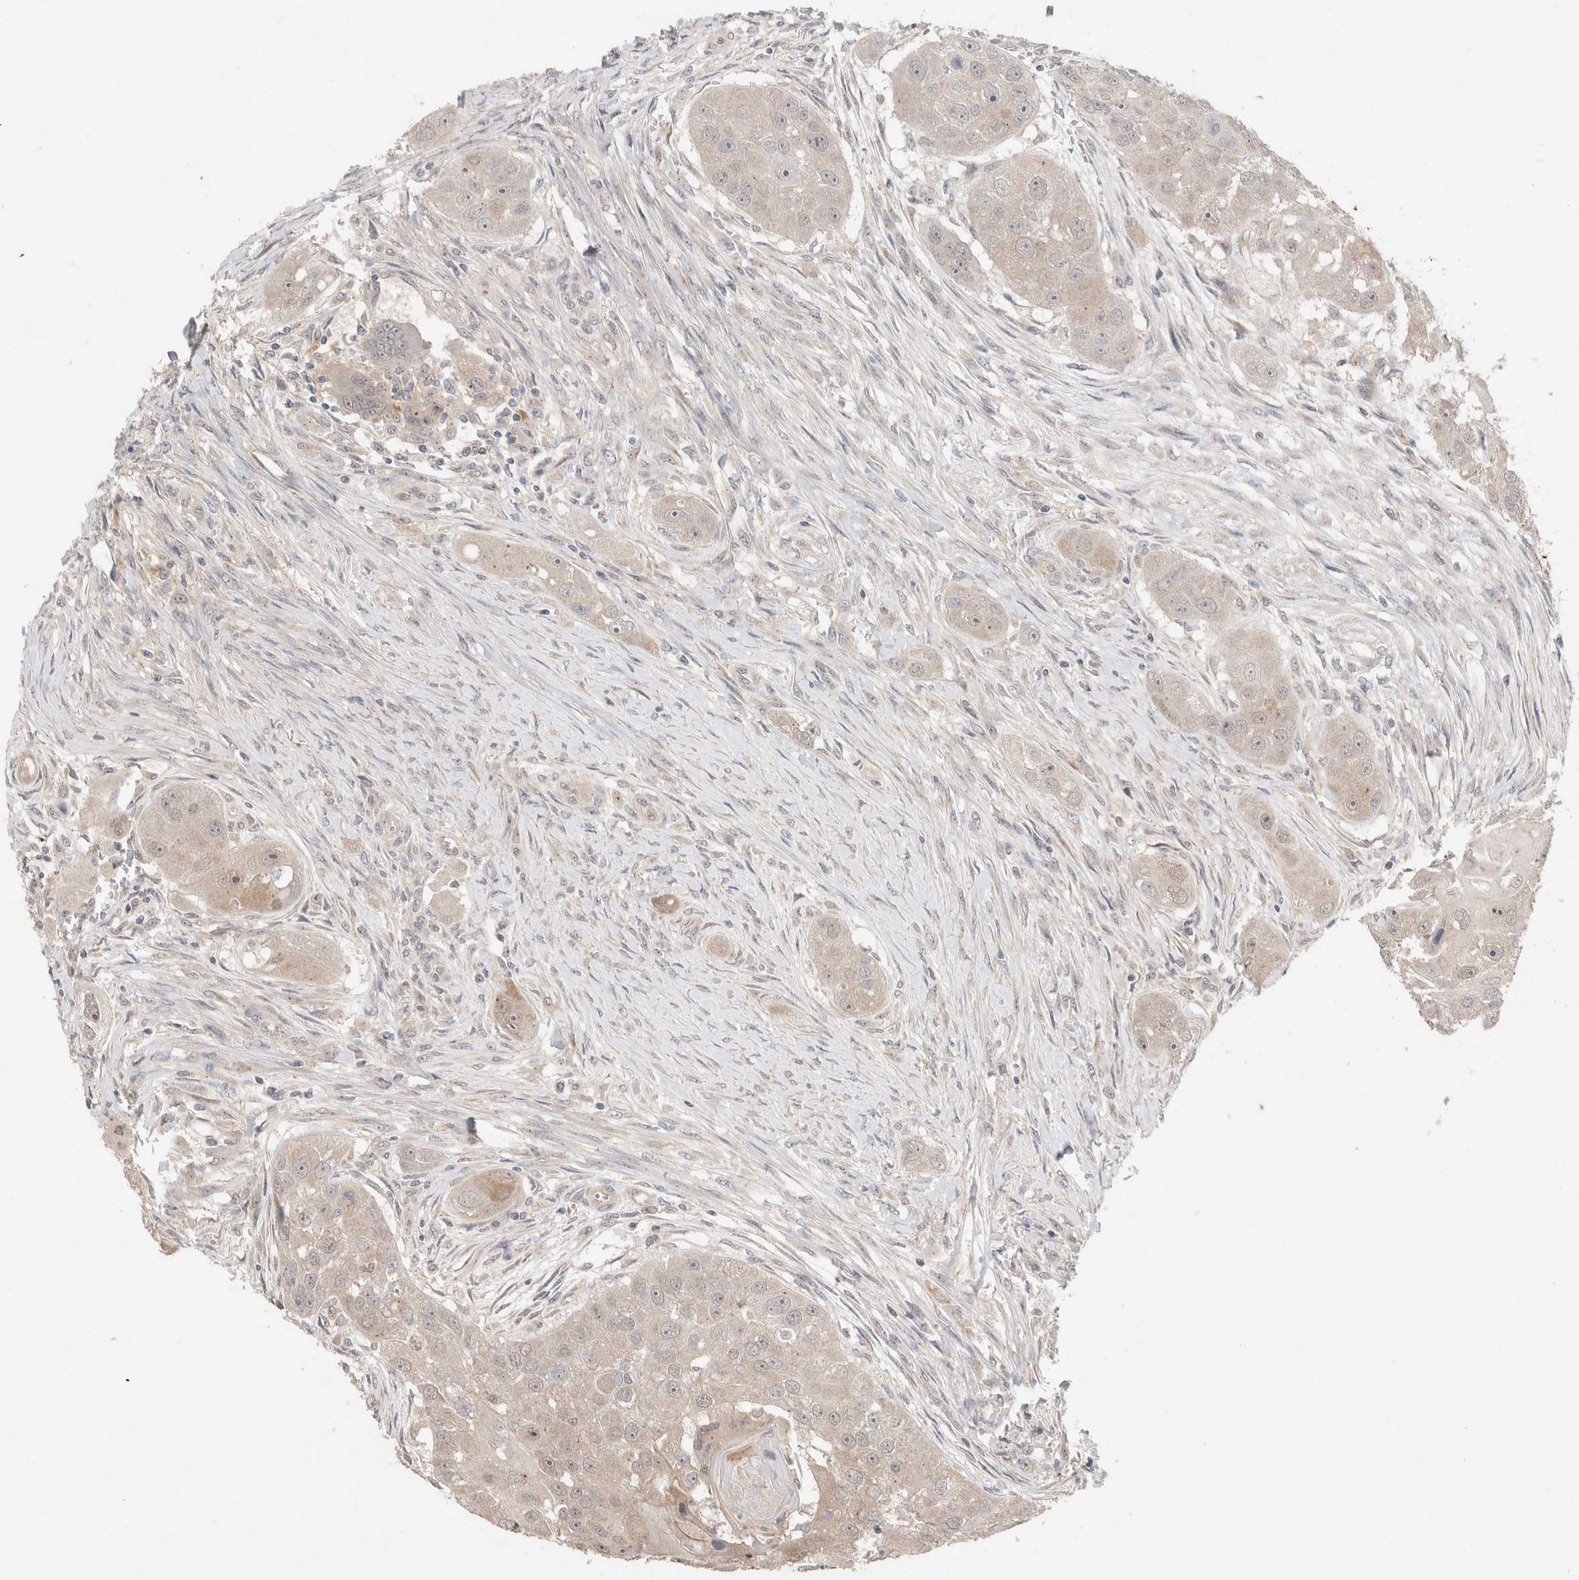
{"staining": {"intensity": "weak", "quantity": "<25%", "location": "cytoplasmic/membranous"}, "tissue": "head and neck cancer", "cell_type": "Tumor cells", "image_type": "cancer", "snomed": [{"axis": "morphology", "description": "Normal tissue, NOS"}, {"axis": "morphology", "description": "Squamous cell carcinoma, NOS"}, {"axis": "topography", "description": "Skeletal muscle"}, {"axis": "topography", "description": "Head-Neck"}], "caption": "This is a photomicrograph of IHC staining of head and neck squamous cell carcinoma, which shows no expression in tumor cells. The staining is performed using DAB (3,3'-diaminobenzidine) brown chromogen with nuclei counter-stained in using hematoxylin.", "gene": "SLC29A1", "patient": {"sex": "male", "age": 51}}